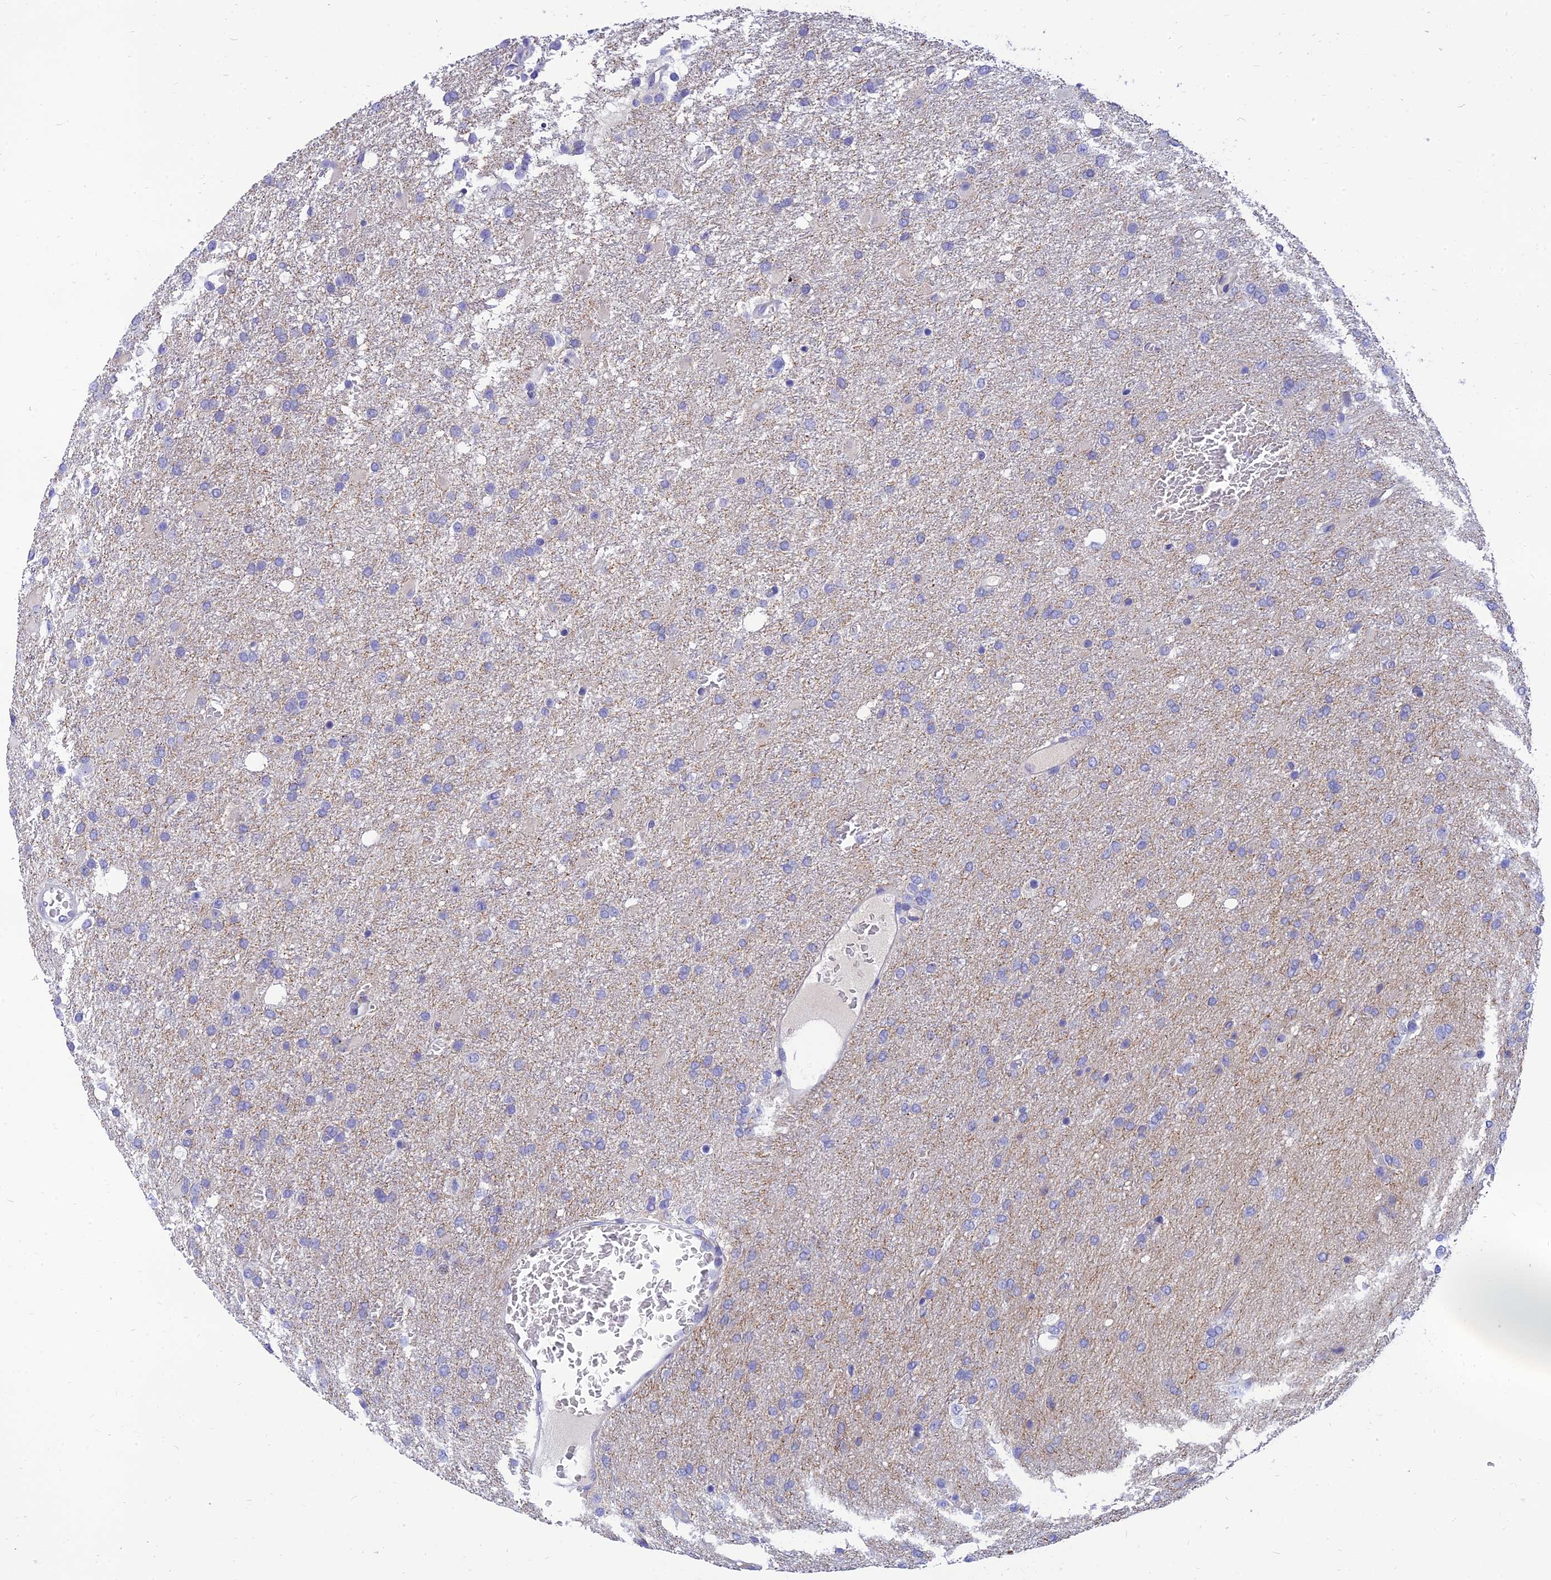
{"staining": {"intensity": "negative", "quantity": "none", "location": "none"}, "tissue": "glioma", "cell_type": "Tumor cells", "image_type": "cancer", "snomed": [{"axis": "morphology", "description": "Glioma, malignant, High grade"}, {"axis": "topography", "description": "Brain"}], "caption": "The micrograph displays no staining of tumor cells in glioma.", "gene": "TMEM161B", "patient": {"sex": "female", "age": 74}}